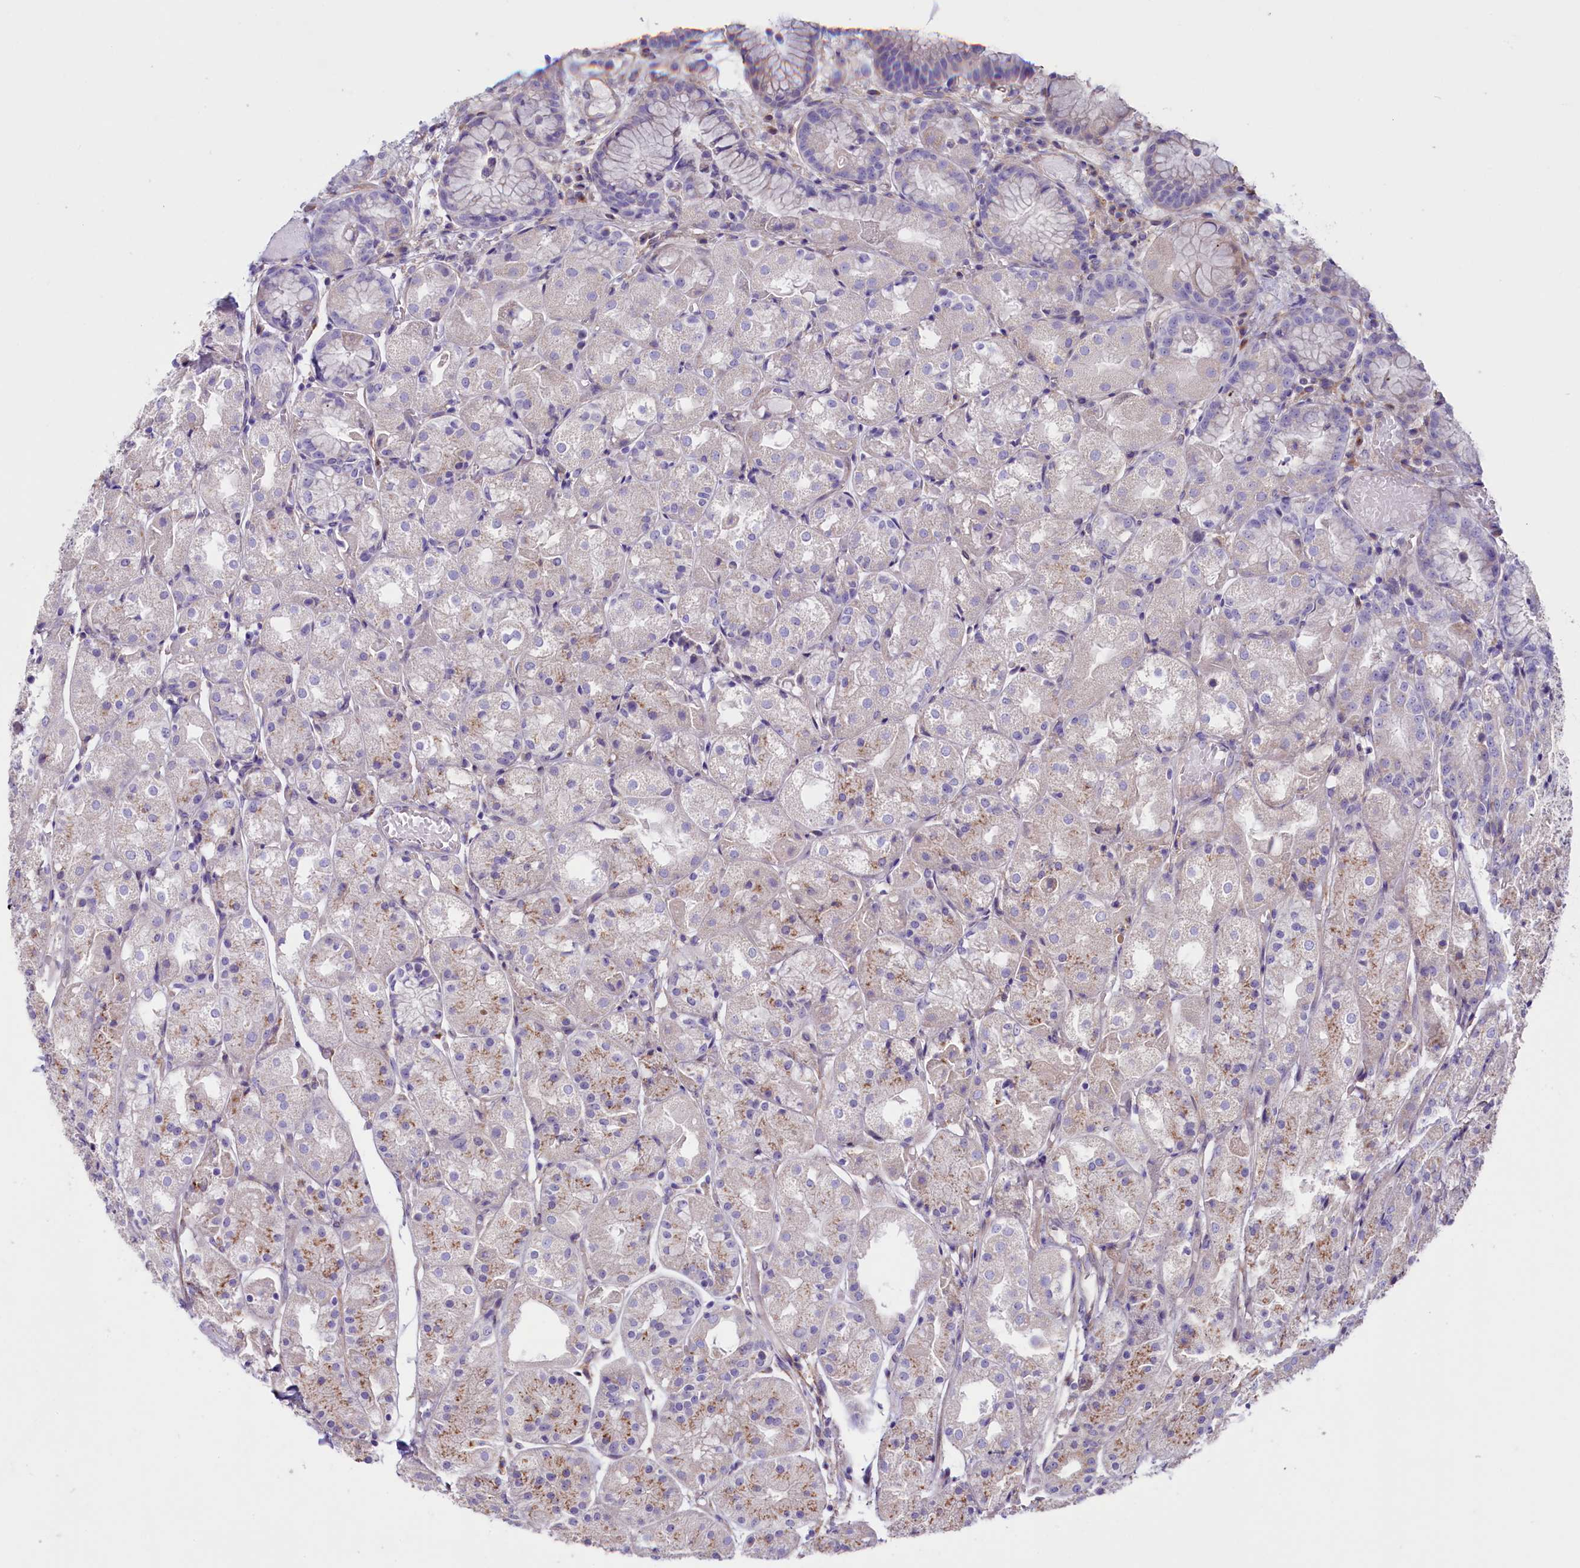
{"staining": {"intensity": "weak", "quantity": "<25%", "location": "cytoplasmic/membranous"}, "tissue": "stomach", "cell_type": "Glandular cells", "image_type": "normal", "snomed": [{"axis": "morphology", "description": "Normal tissue, NOS"}, {"axis": "topography", "description": "Stomach, upper"}], "caption": "DAB immunohistochemical staining of benign human stomach demonstrates no significant staining in glandular cells. The staining is performed using DAB (3,3'-diaminobenzidine) brown chromogen with nuclei counter-stained in using hematoxylin.", "gene": "GPR108", "patient": {"sex": "male", "age": 72}}